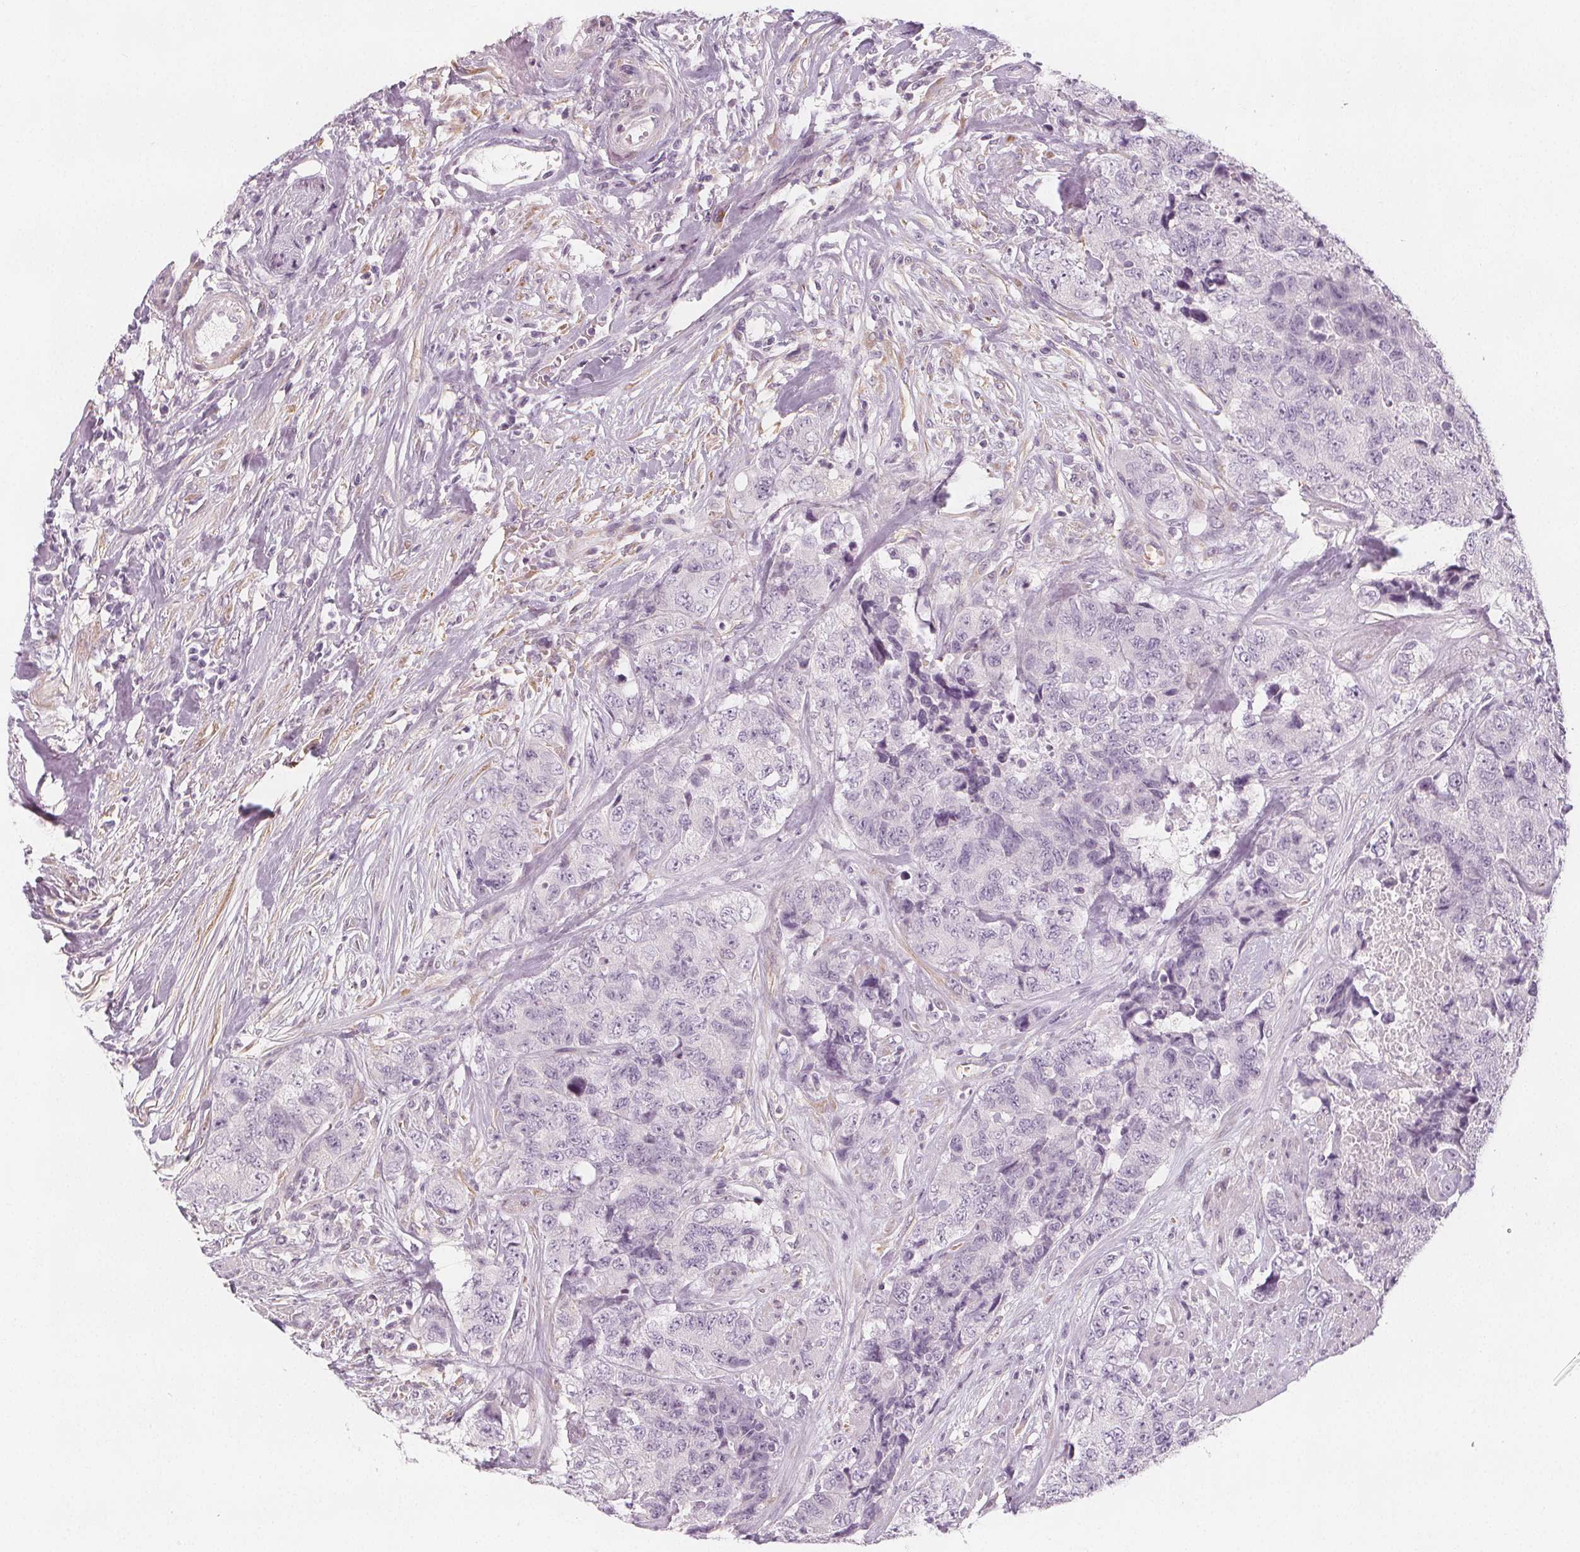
{"staining": {"intensity": "negative", "quantity": "none", "location": "none"}, "tissue": "urothelial cancer", "cell_type": "Tumor cells", "image_type": "cancer", "snomed": [{"axis": "morphology", "description": "Urothelial carcinoma, High grade"}, {"axis": "topography", "description": "Urinary bladder"}], "caption": "The photomicrograph displays no staining of tumor cells in high-grade urothelial carcinoma.", "gene": "MAP1A", "patient": {"sex": "female", "age": 78}}